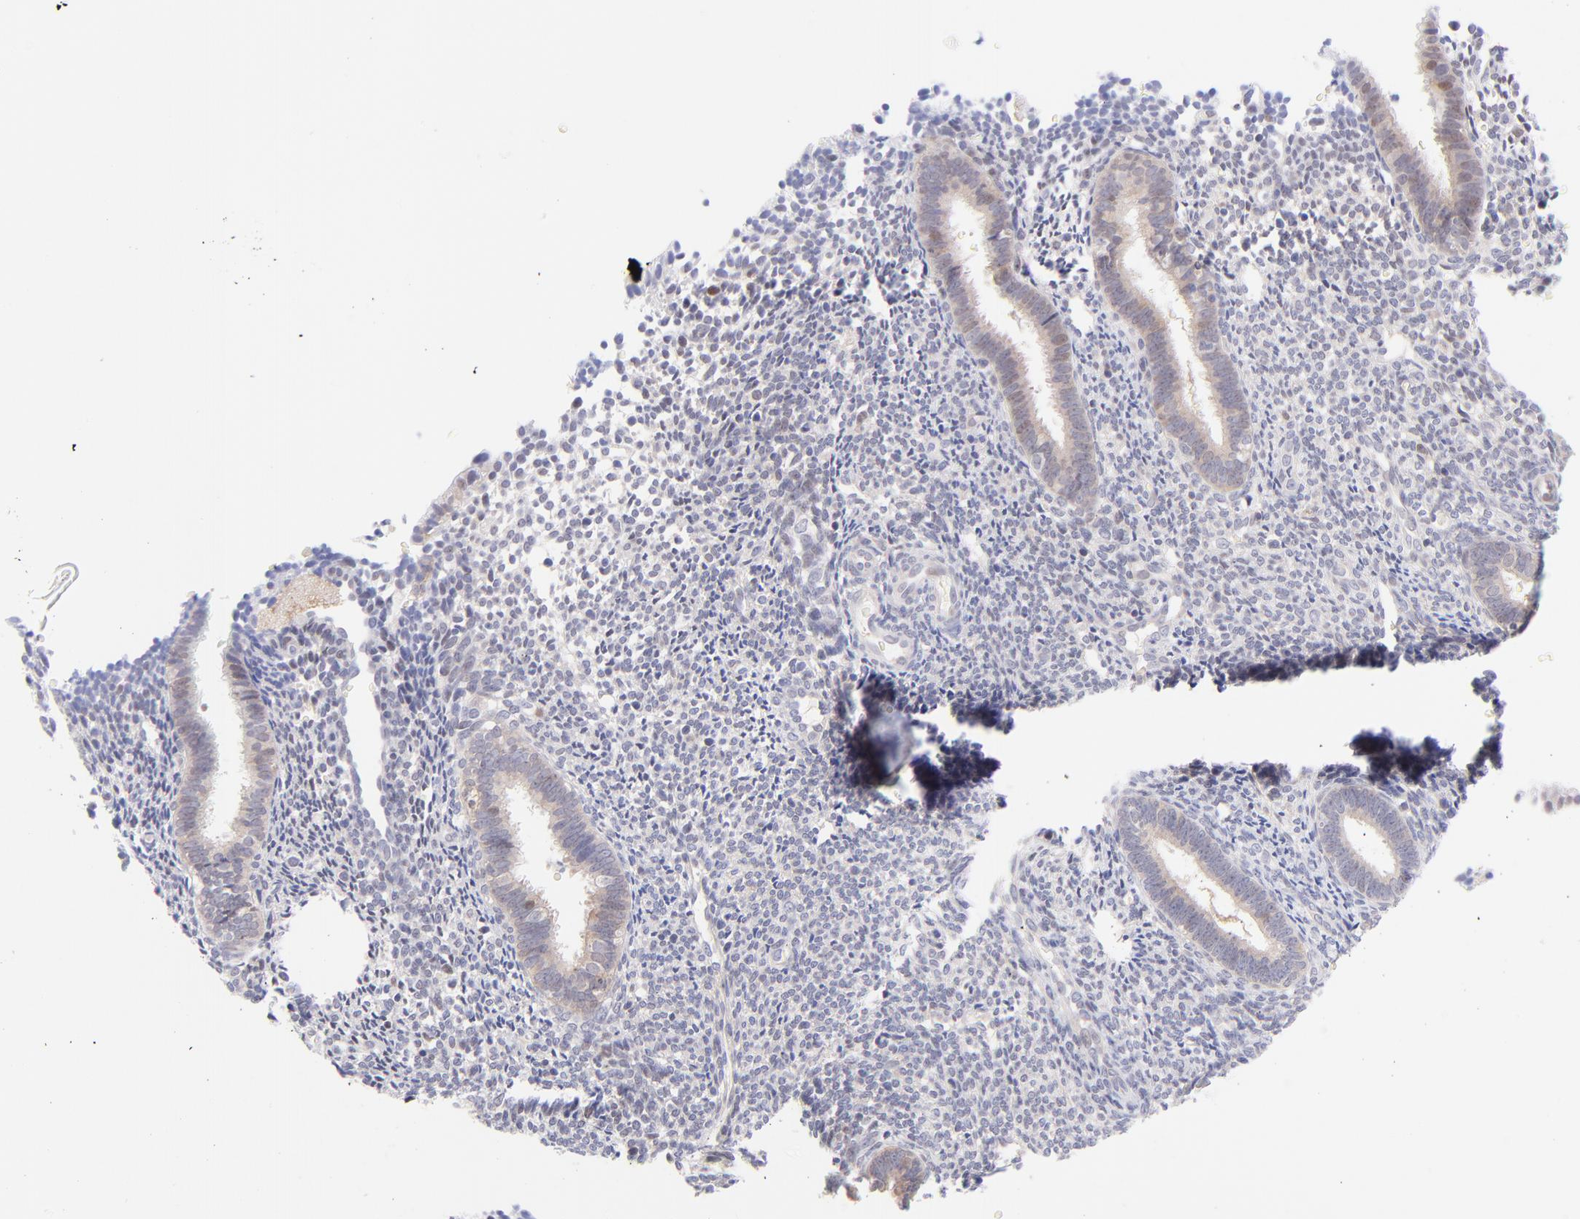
{"staining": {"intensity": "weak", "quantity": "<25%", "location": "nuclear"}, "tissue": "endometrium", "cell_type": "Cells in endometrial stroma", "image_type": "normal", "snomed": [{"axis": "morphology", "description": "Normal tissue, NOS"}, {"axis": "topography", "description": "Endometrium"}], "caption": "This is an immunohistochemistry (IHC) histopathology image of unremarkable endometrium. There is no positivity in cells in endometrial stroma.", "gene": "PBDC1", "patient": {"sex": "female", "age": 27}}